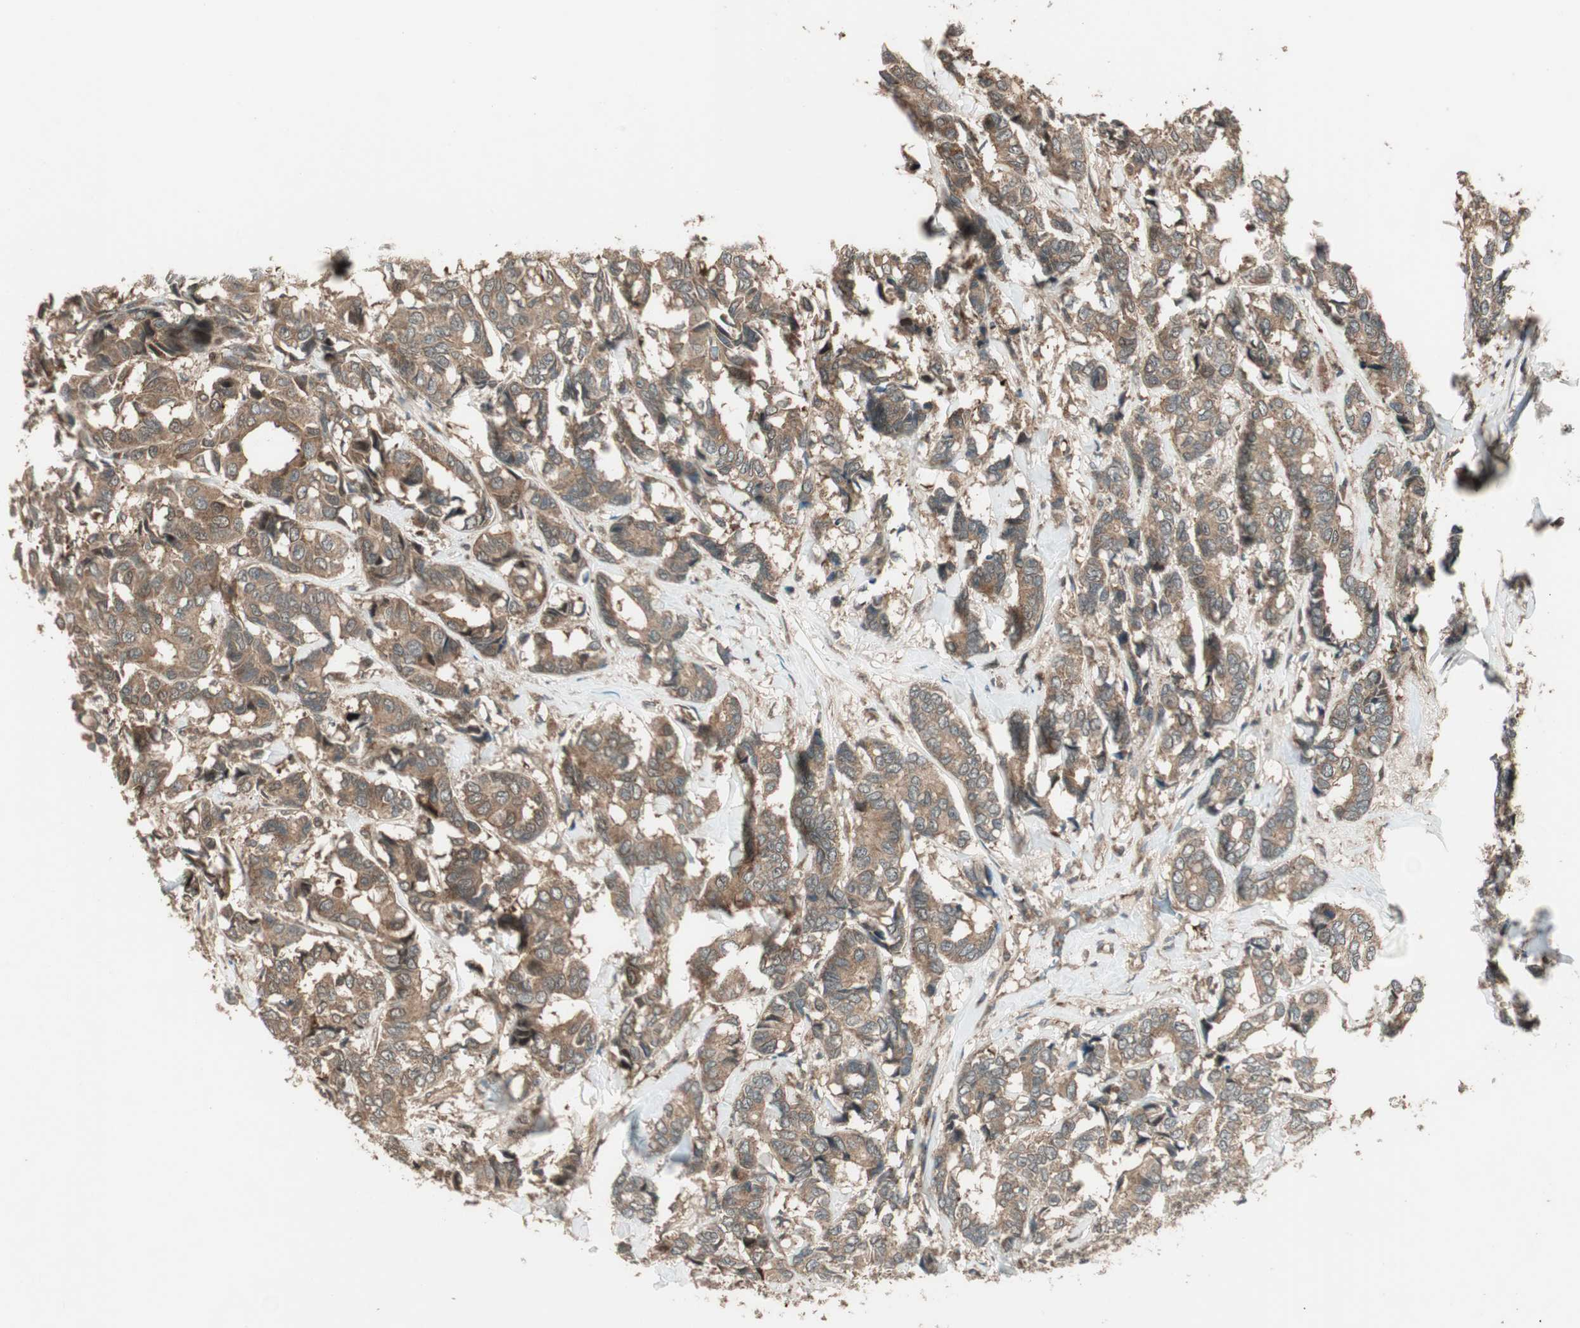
{"staining": {"intensity": "moderate", "quantity": ">75%", "location": "cytoplasmic/membranous"}, "tissue": "breast cancer", "cell_type": "Tumor cells", "image_type": "cancer", "snomed": [{"axis": "morphology", "description": "Duct carcinoma"}, {"axis": "topography", "description": "Breast"}], "caption": "Tumor cells display moderate cytoplasmic/membranous staining in approximately >75% of cells in intraductal carcinoma (breast). (Brightfield microscopy of DAB IHC at high magnification).", "gene": "CNOT4", "patient": {"sex": "female", "age": 87}}